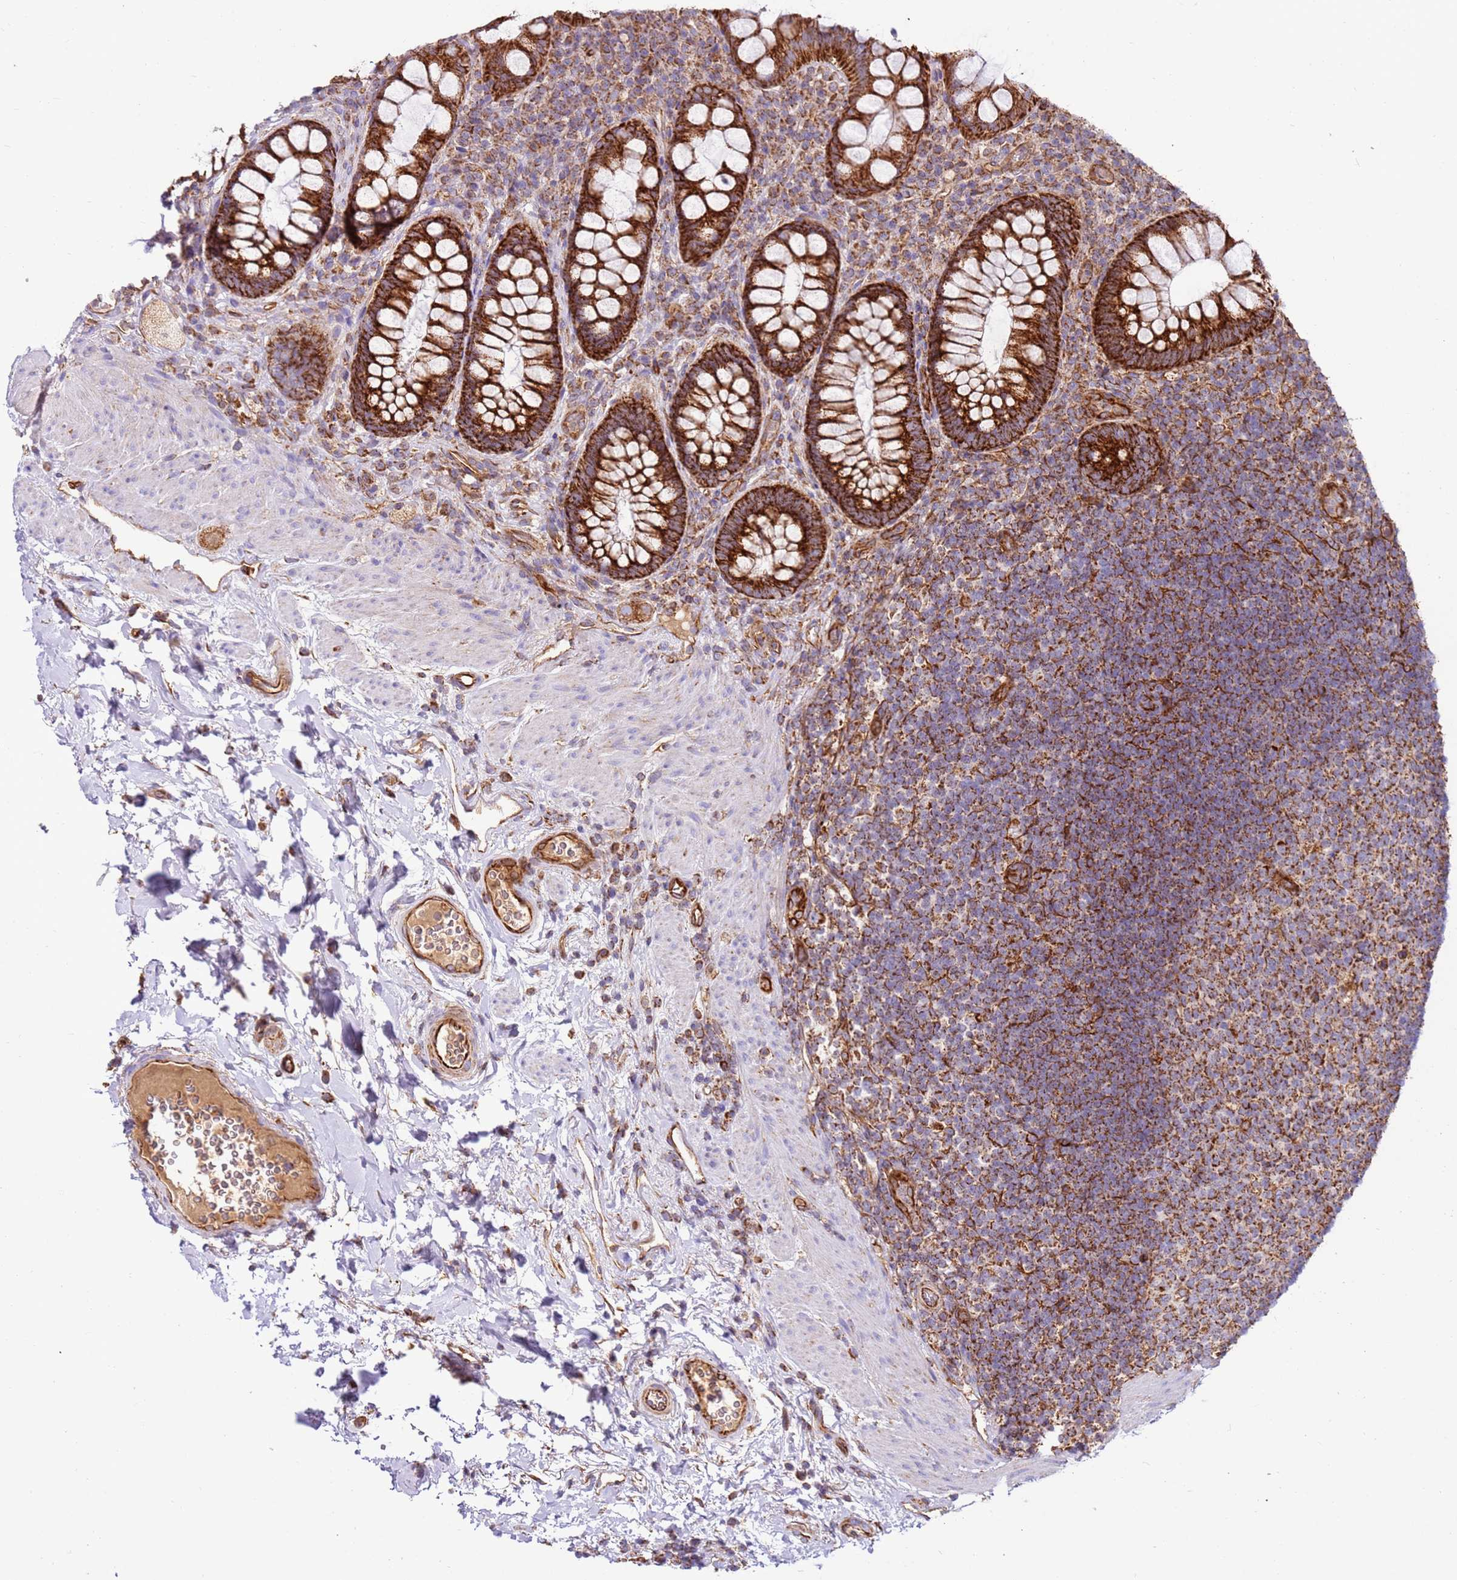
{"staining": {"intensity": "strong", "quantity": ">75%", "location": "cytoplasmic/membranous"}, "tissue": "rectum", "cell_type": "Glandular cells", "image_type": "normal", "snomed": [{"axis": "morphology", "description": "Normal tissue, NOS"}, {"axis": "topography", "description": "Rectum"}, {"axis": "topography", "description": "Peripheral nerve tissue"}], "caption": "Human rectum stained with a brown dye demonstrates strong cytoplasmic/membranous positive staining in approximately >75% of glandular cells.", "gene": "MRPL20", "patient": {"sex": "female", "age": 69}}